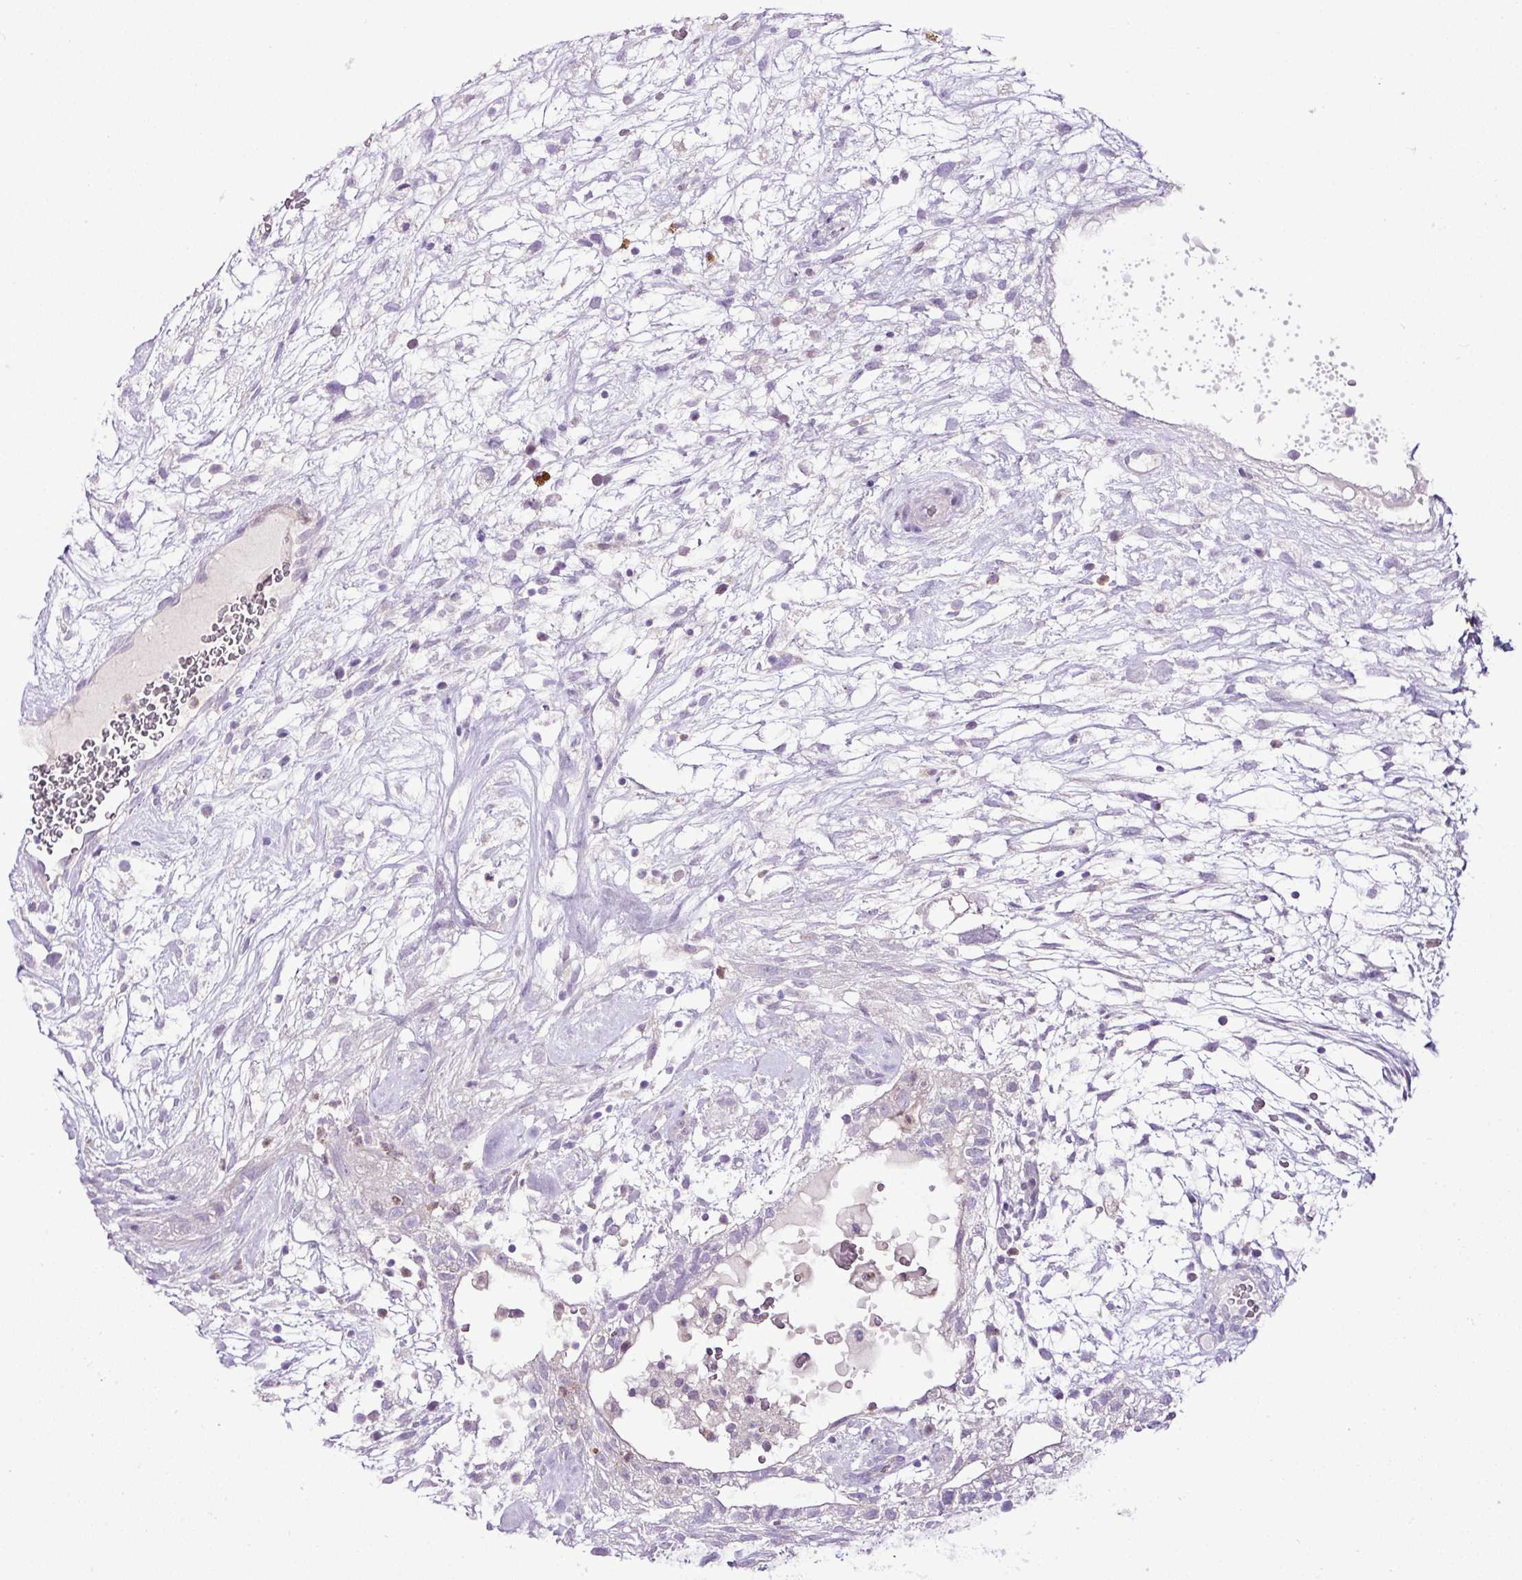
{"staining": {"intensity": "negative", "quantity": "none", "location": "none"}, "tissue": "testis cancer", "cell_type": "Tumor cells", "image_type": "cancer", "snomed": [{"axis": "morphology", "description": "Carcinoma, Embryonal, NOS"}, {"axis": "topography", "description": "Testis"}], "caption": "DAB immunohistochemical staining of human testis cancer (embryonal carcinoma) shows no significant expression in tumor cells.", "gene": "ESR1", "patient": {"sex": "male", "age": 32}}